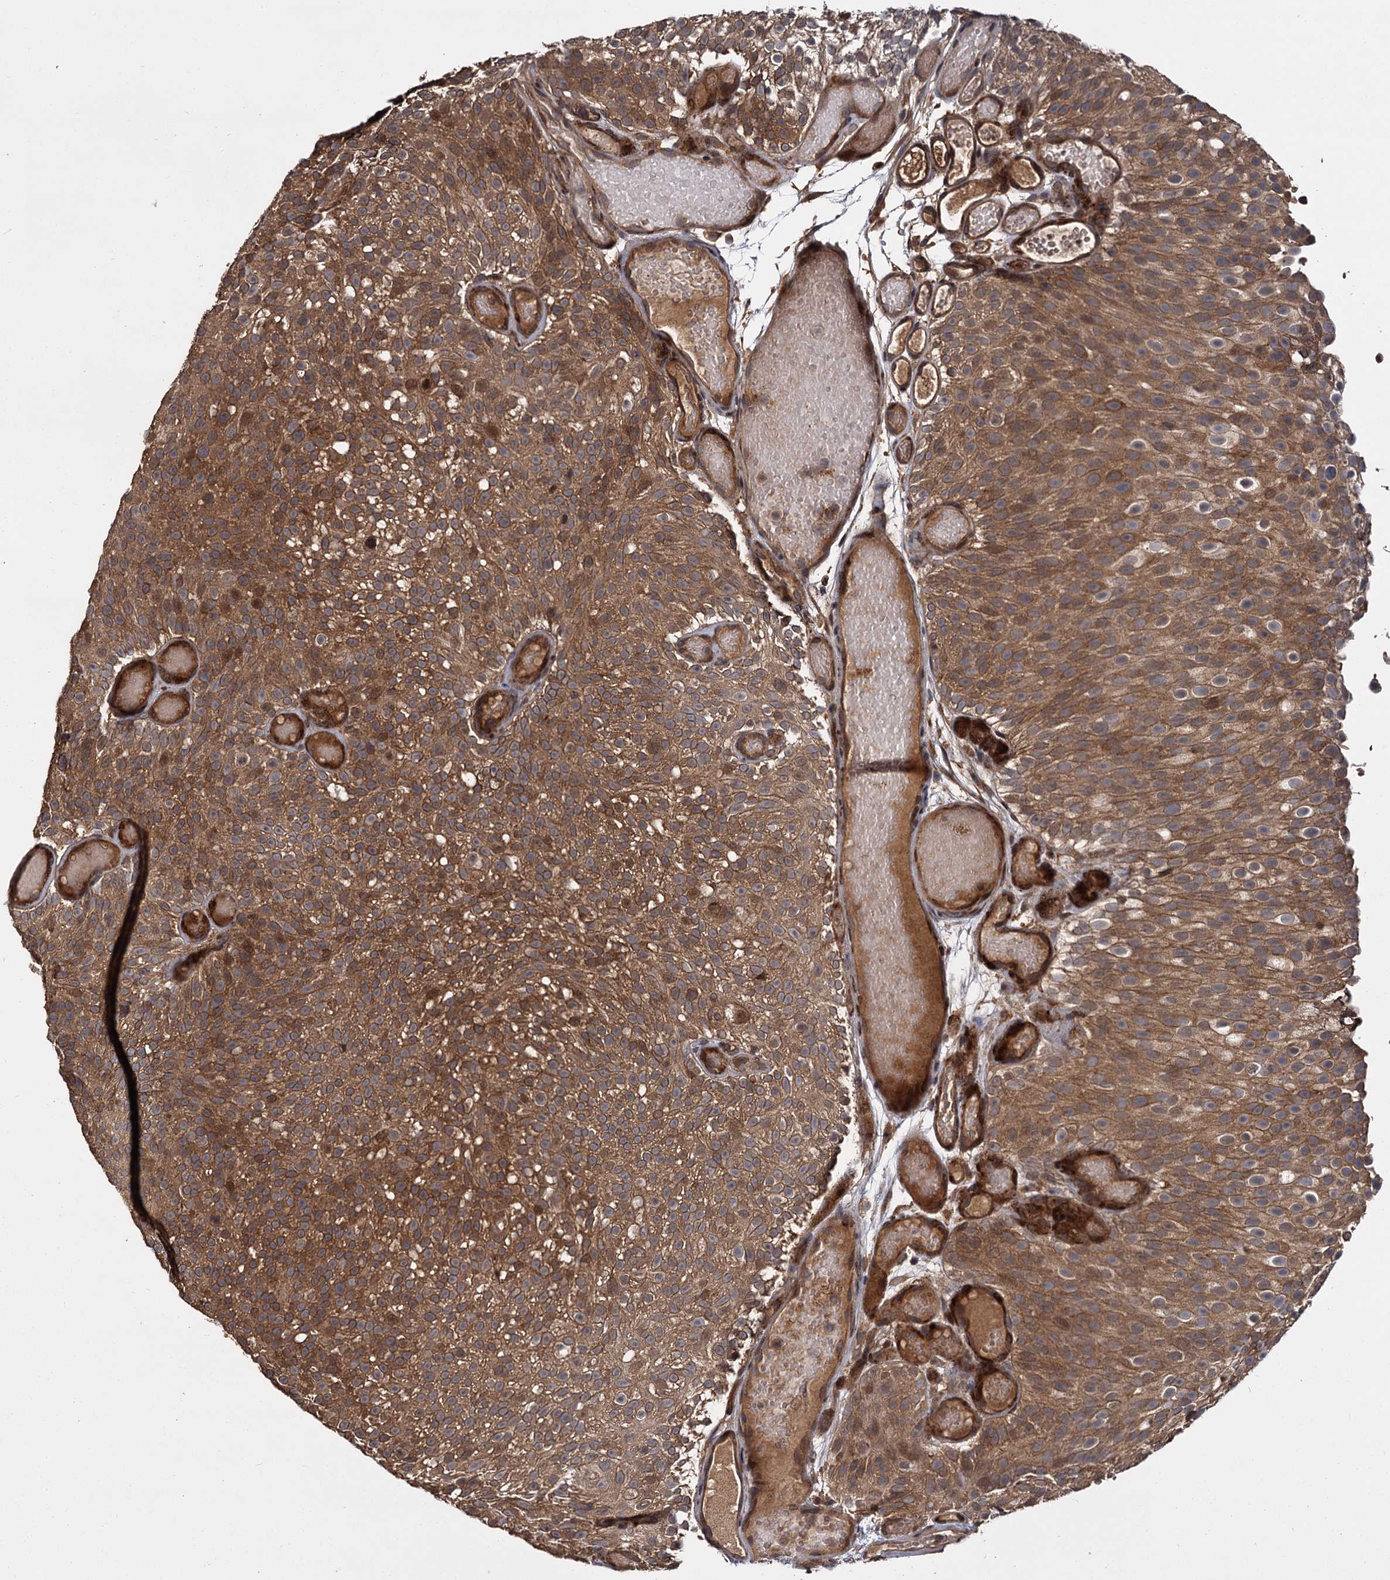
{"staining": {"intensity": "moderate", "quantity": ">75%", "location": "cytoplasmic/membranous"}, "tissue": "urothelial cancer", "cell_type": "Tumor cells", "image_type": "cancer", "snomed": [{"axis": "morphology", "description": "Urothelial carcinoma, Low grade"}, {"axis": "topography", "description": "Urinary bladder"}], "caption": "DAB immunohistochemical staining of human urothelial cancer reveals moderate cytoplasmic/membranous protein positivity in approximately >75% of tumor cells. The staining was performed using DAB to visualize the protein expression in brown, while the nuclei were stained in blue with hematoxylin (Magnification: 20x).", "gene": "INPPL1", "patient": {"sex": "male", "age": 78}}